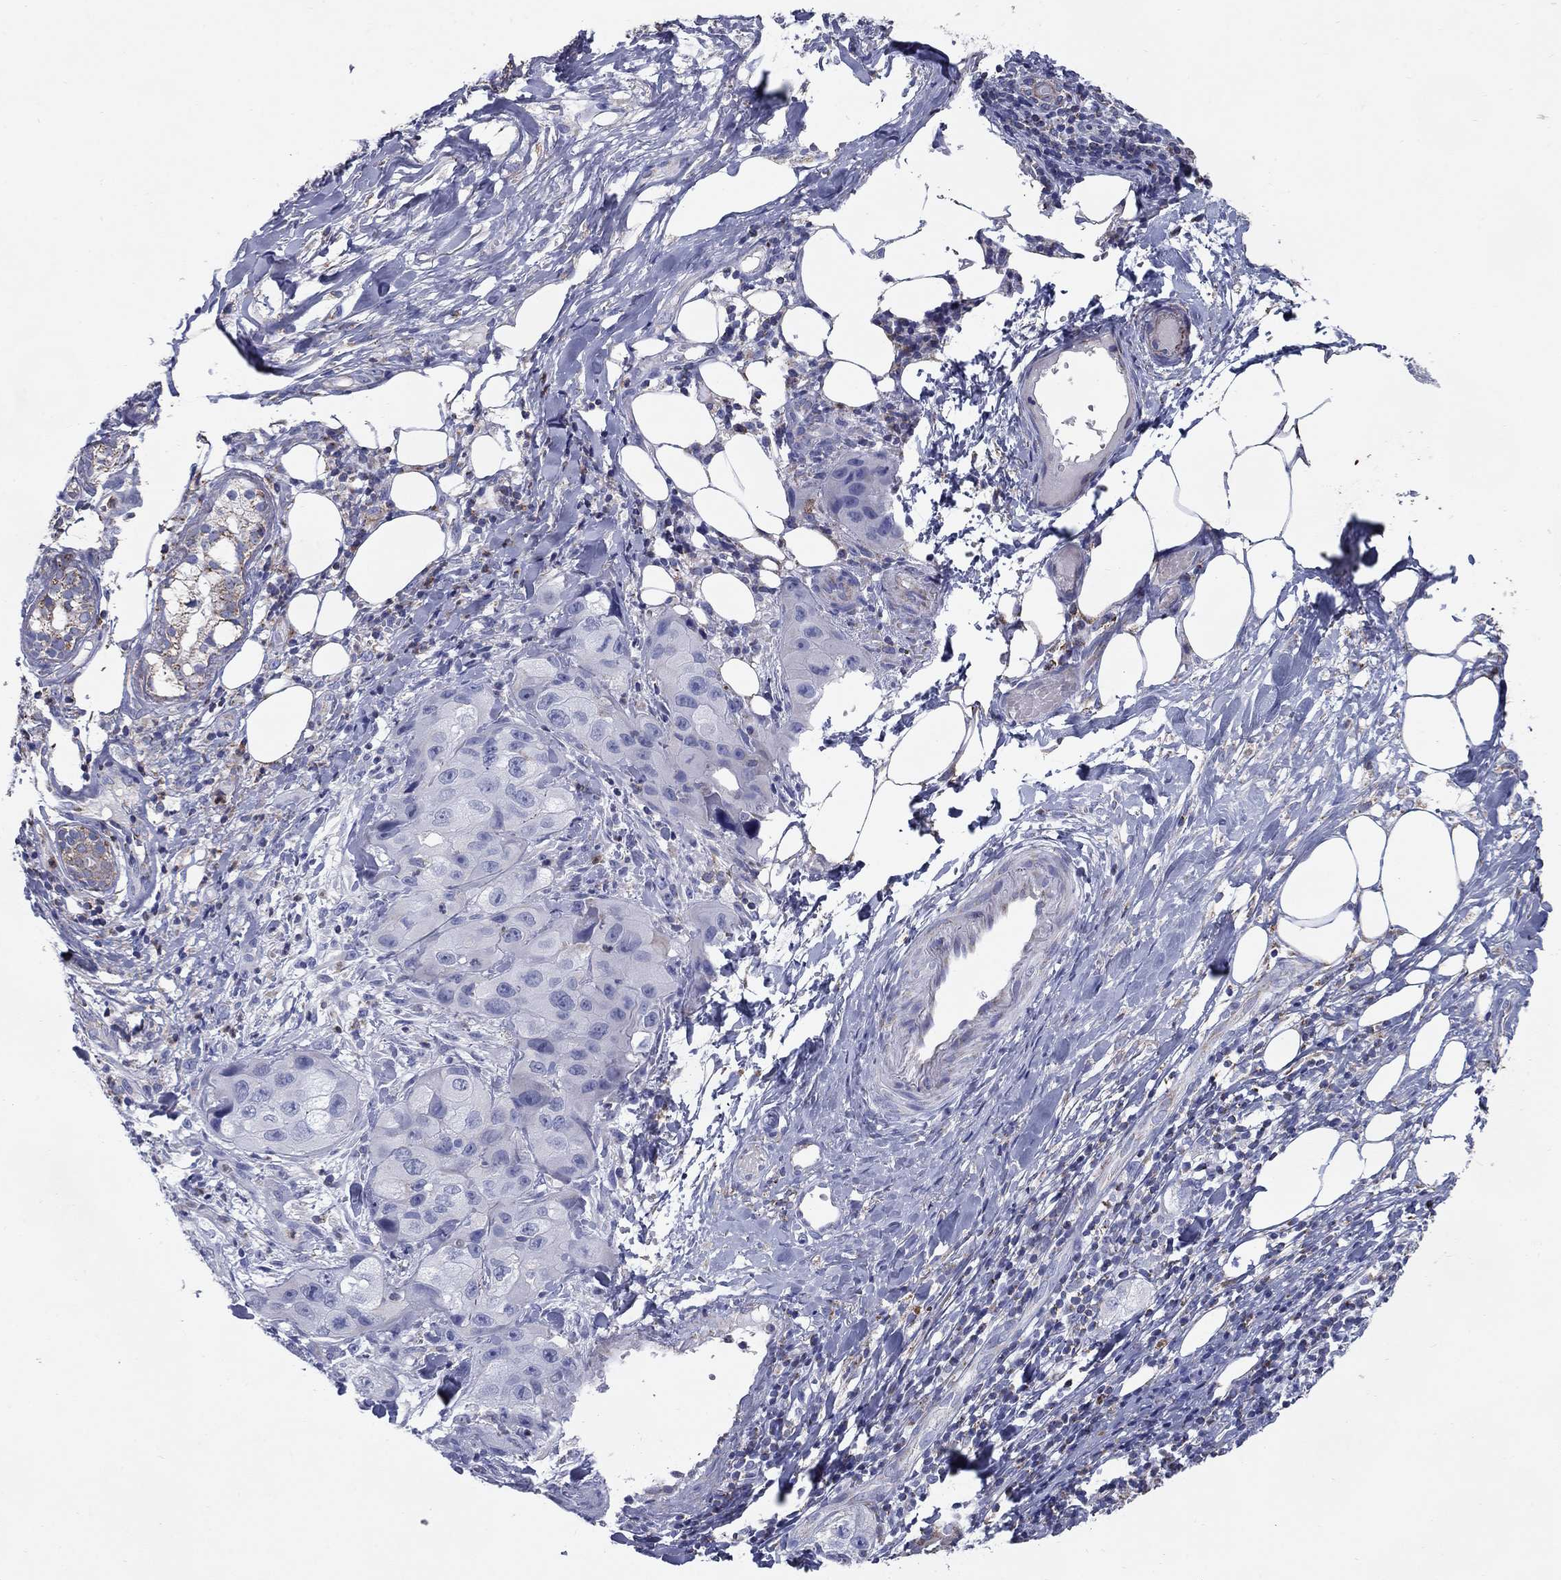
{"staining": {"intensity": "negative", "quantity": "none", "location": "none"}, "tissue": "skin cancer", "cell_type": "Tumor cells", "image_type": "cancer", "snomed": [{"axis": "morphology", "description": "Squamous cell carcinoma, NOS"}, {"axis": "topography", "description": "Skin"}, {"axis": "topography", "description": "Subcutis"}], "caption": "A micrograph of human skin cancer (squamous cell carcinoma) is negative for staining in tumor cells. The staining is performed using DAB brown chromogen with nuclei counter-stained in using hematoxylin.", "gene": "NDUFA4L2", "patient": {"sex": "male", "age": 73}}